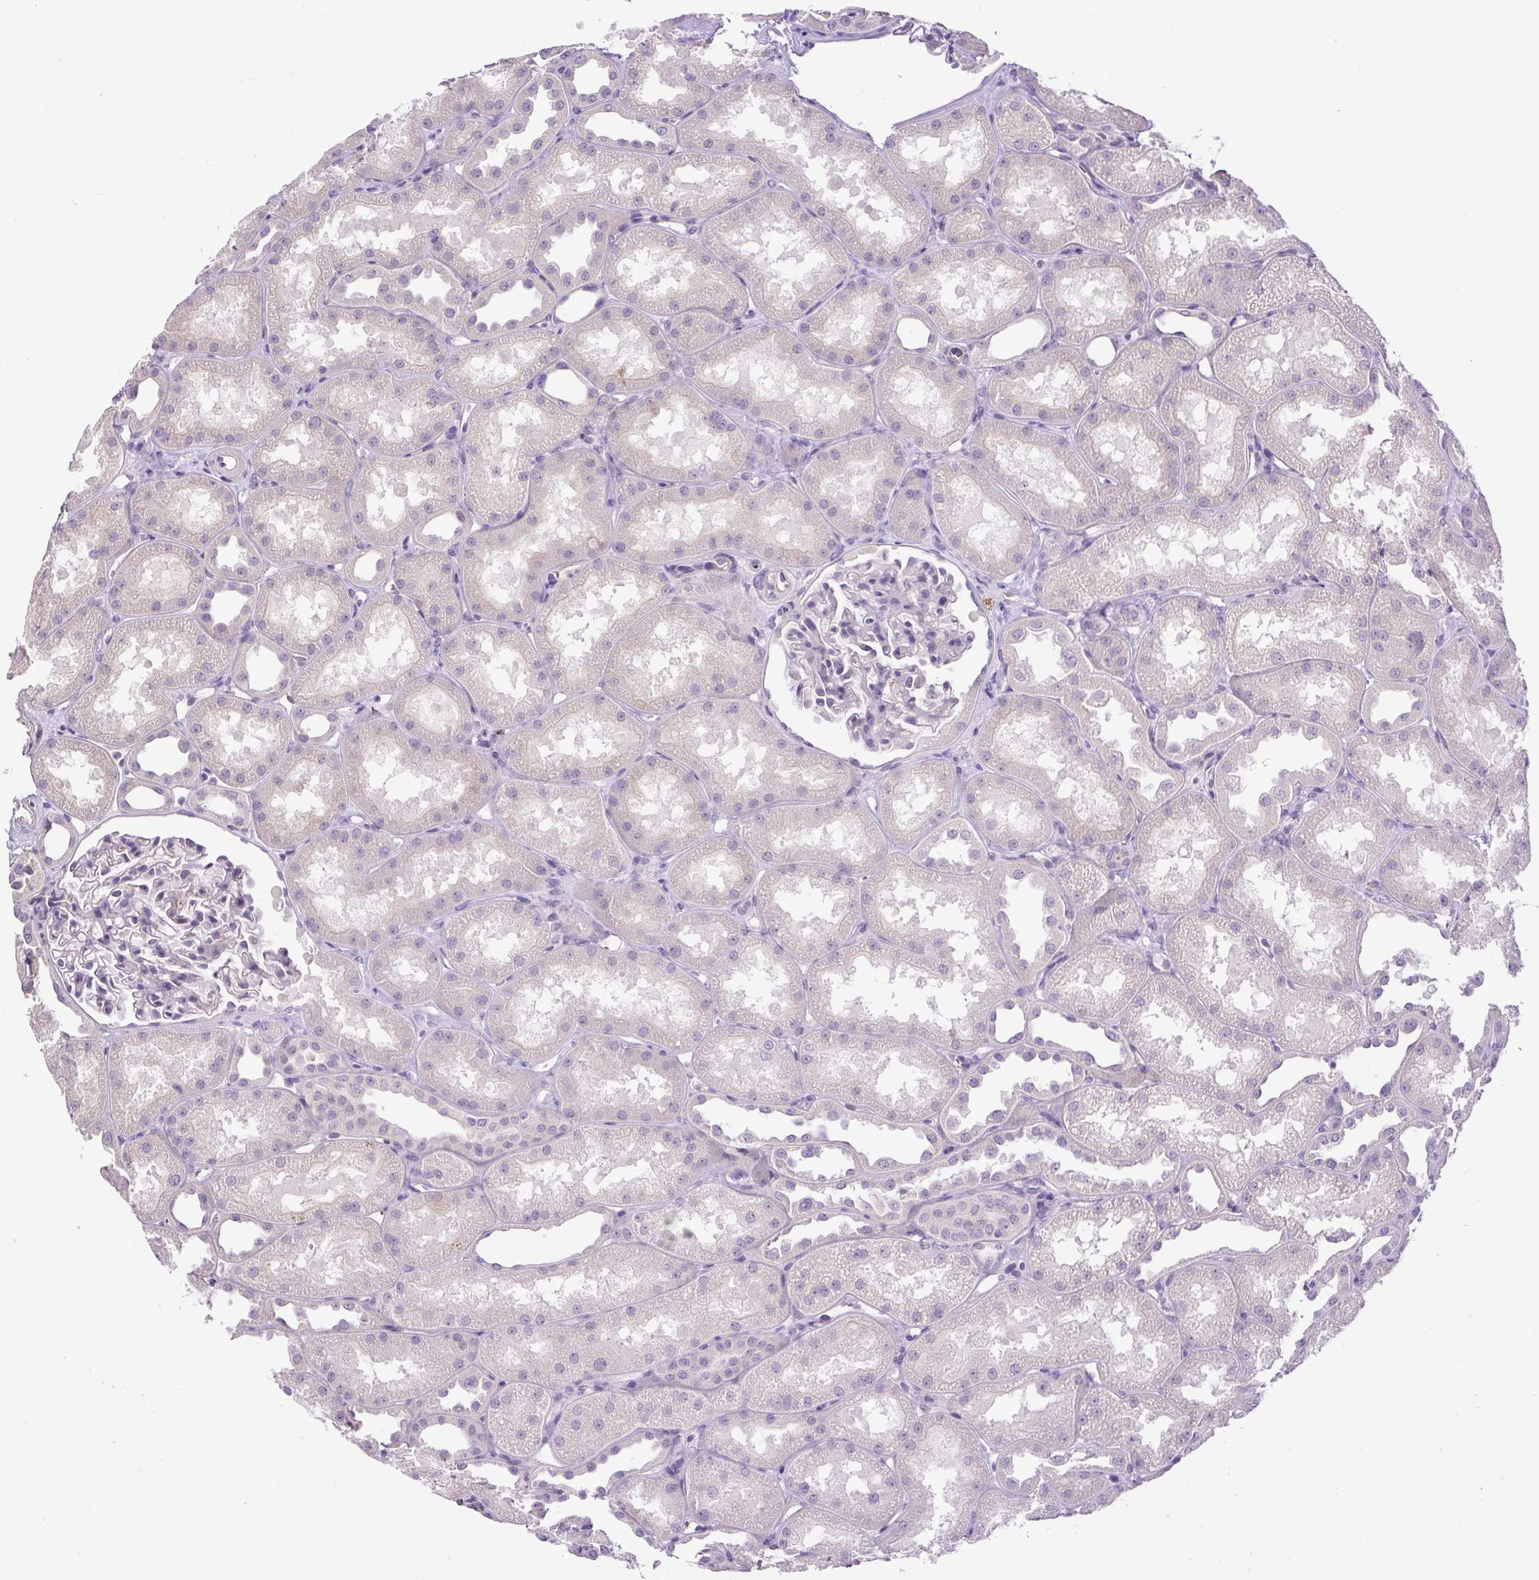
{"staining": {"intensity": "negative", "quantity": "none", "location": "none"}, "tissue": "kidney", "cell_type": "Cells in glomeruli", "image_type": "normal", "snomed": [{"axis": "morphology", "description": "Normal tissue, NOS"}, {"axis": "topography", "description": "Kidney"}], "caption": "An immunohistochemistry (IHC) micrograph of benign kidney is shown. There is no staining in cells in glomeruli of kidney.", "gene": "LEFTY1", "patient": {"sex": "male", "age": 61}}